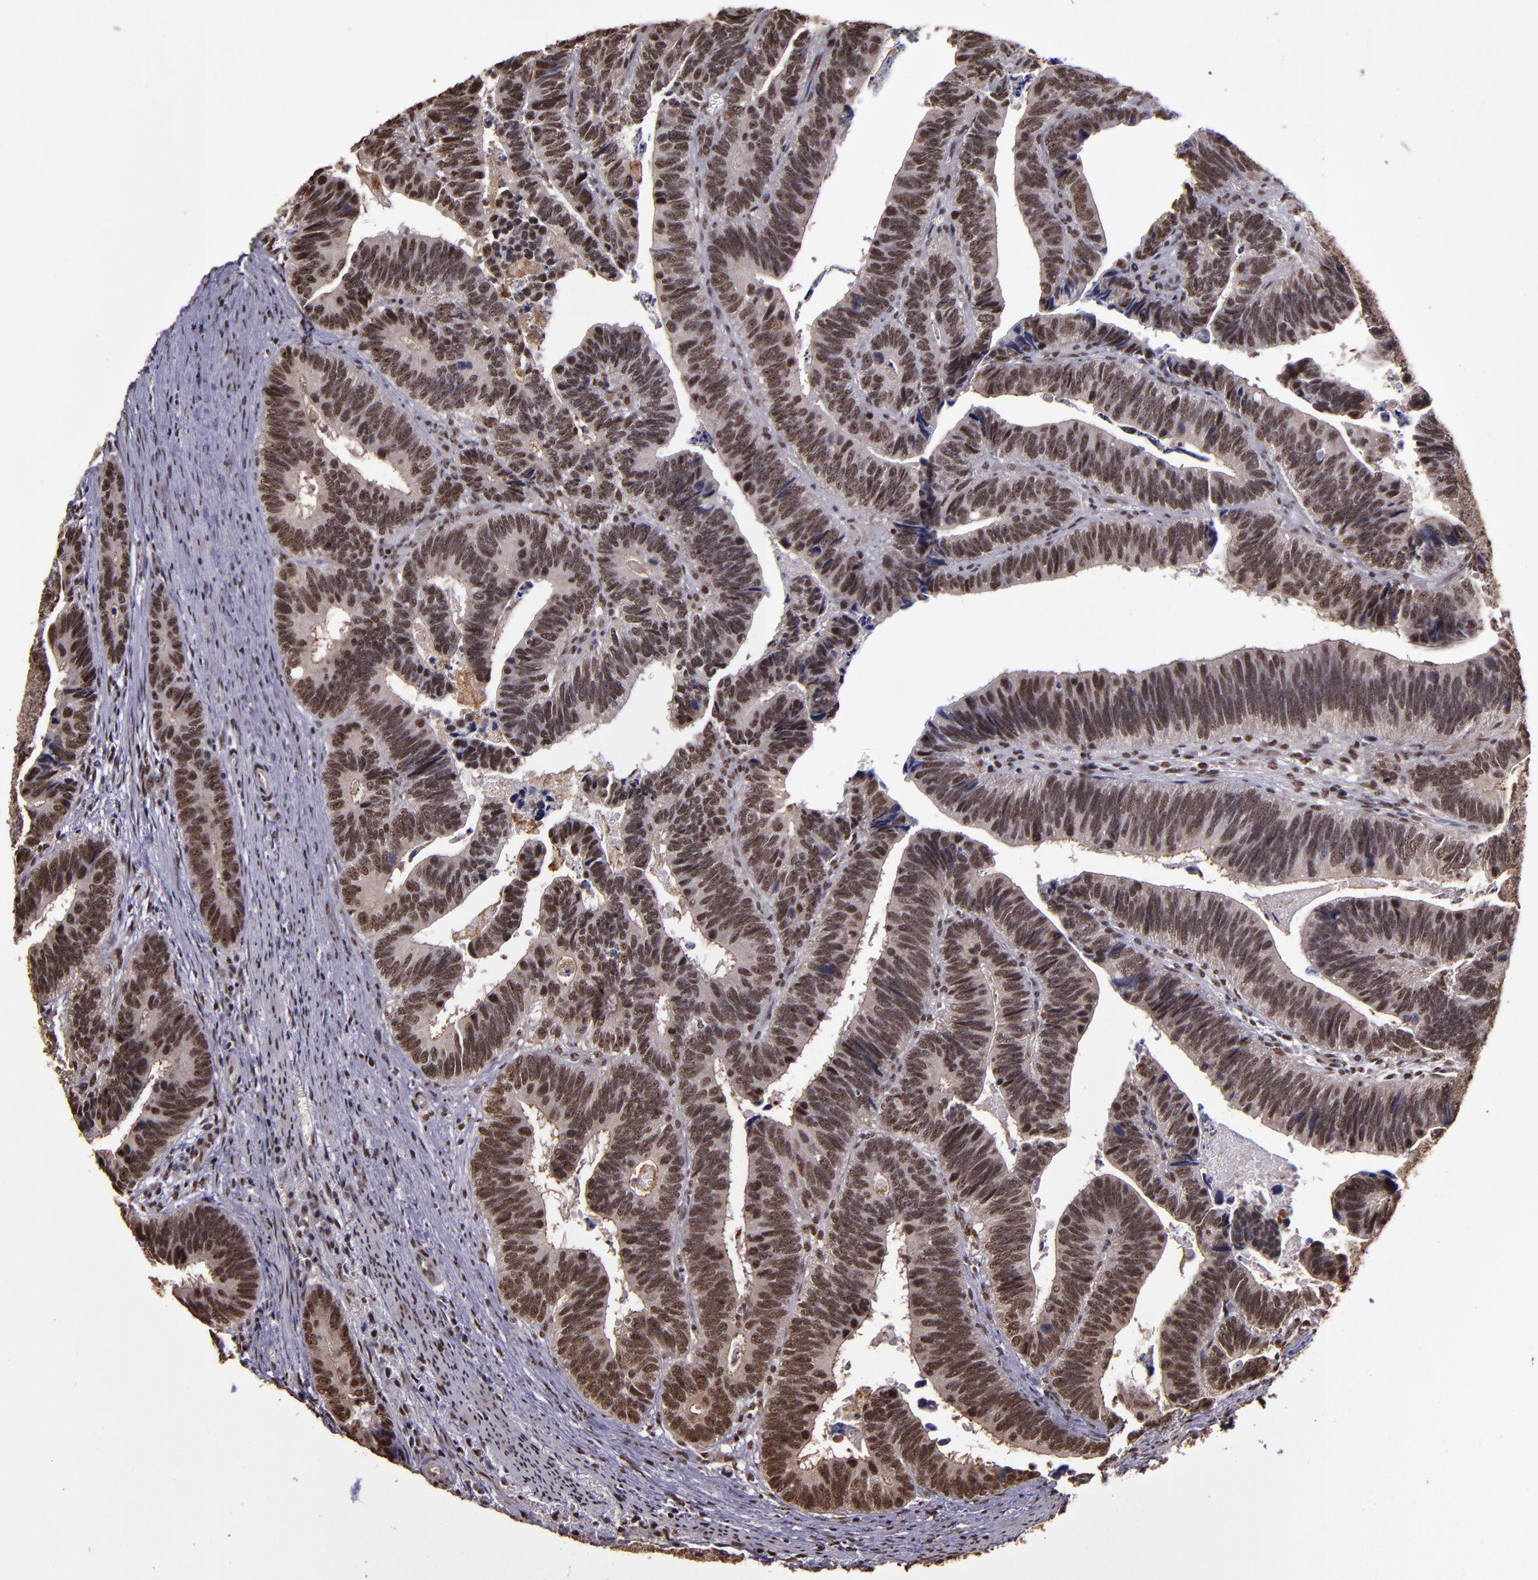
{"staining": {"intensity": "moderate", "quantity": ">75%", "location": "nuclear"}, "tissue": "colorectal cancer", "cell_type": "Tumor cells", "image_type": "cancer", "snomed": [{"axis": "morphology", "description": "Adenocarcinoma, NOS"}, {"axis": "topography", "description": "Colon"}], "caption": "A high-resolution photomicrograph shows immunohistochemistry staining of colorectal cancer (adenocarcinoma), which demonstrates moderate nuclear positivity in approximately >75% of tumor cells. (Brightfield microscopy of DAB IHC at high magnification).", "gene": "CECR2", "patient": {"sex": "male", "age": 72}}